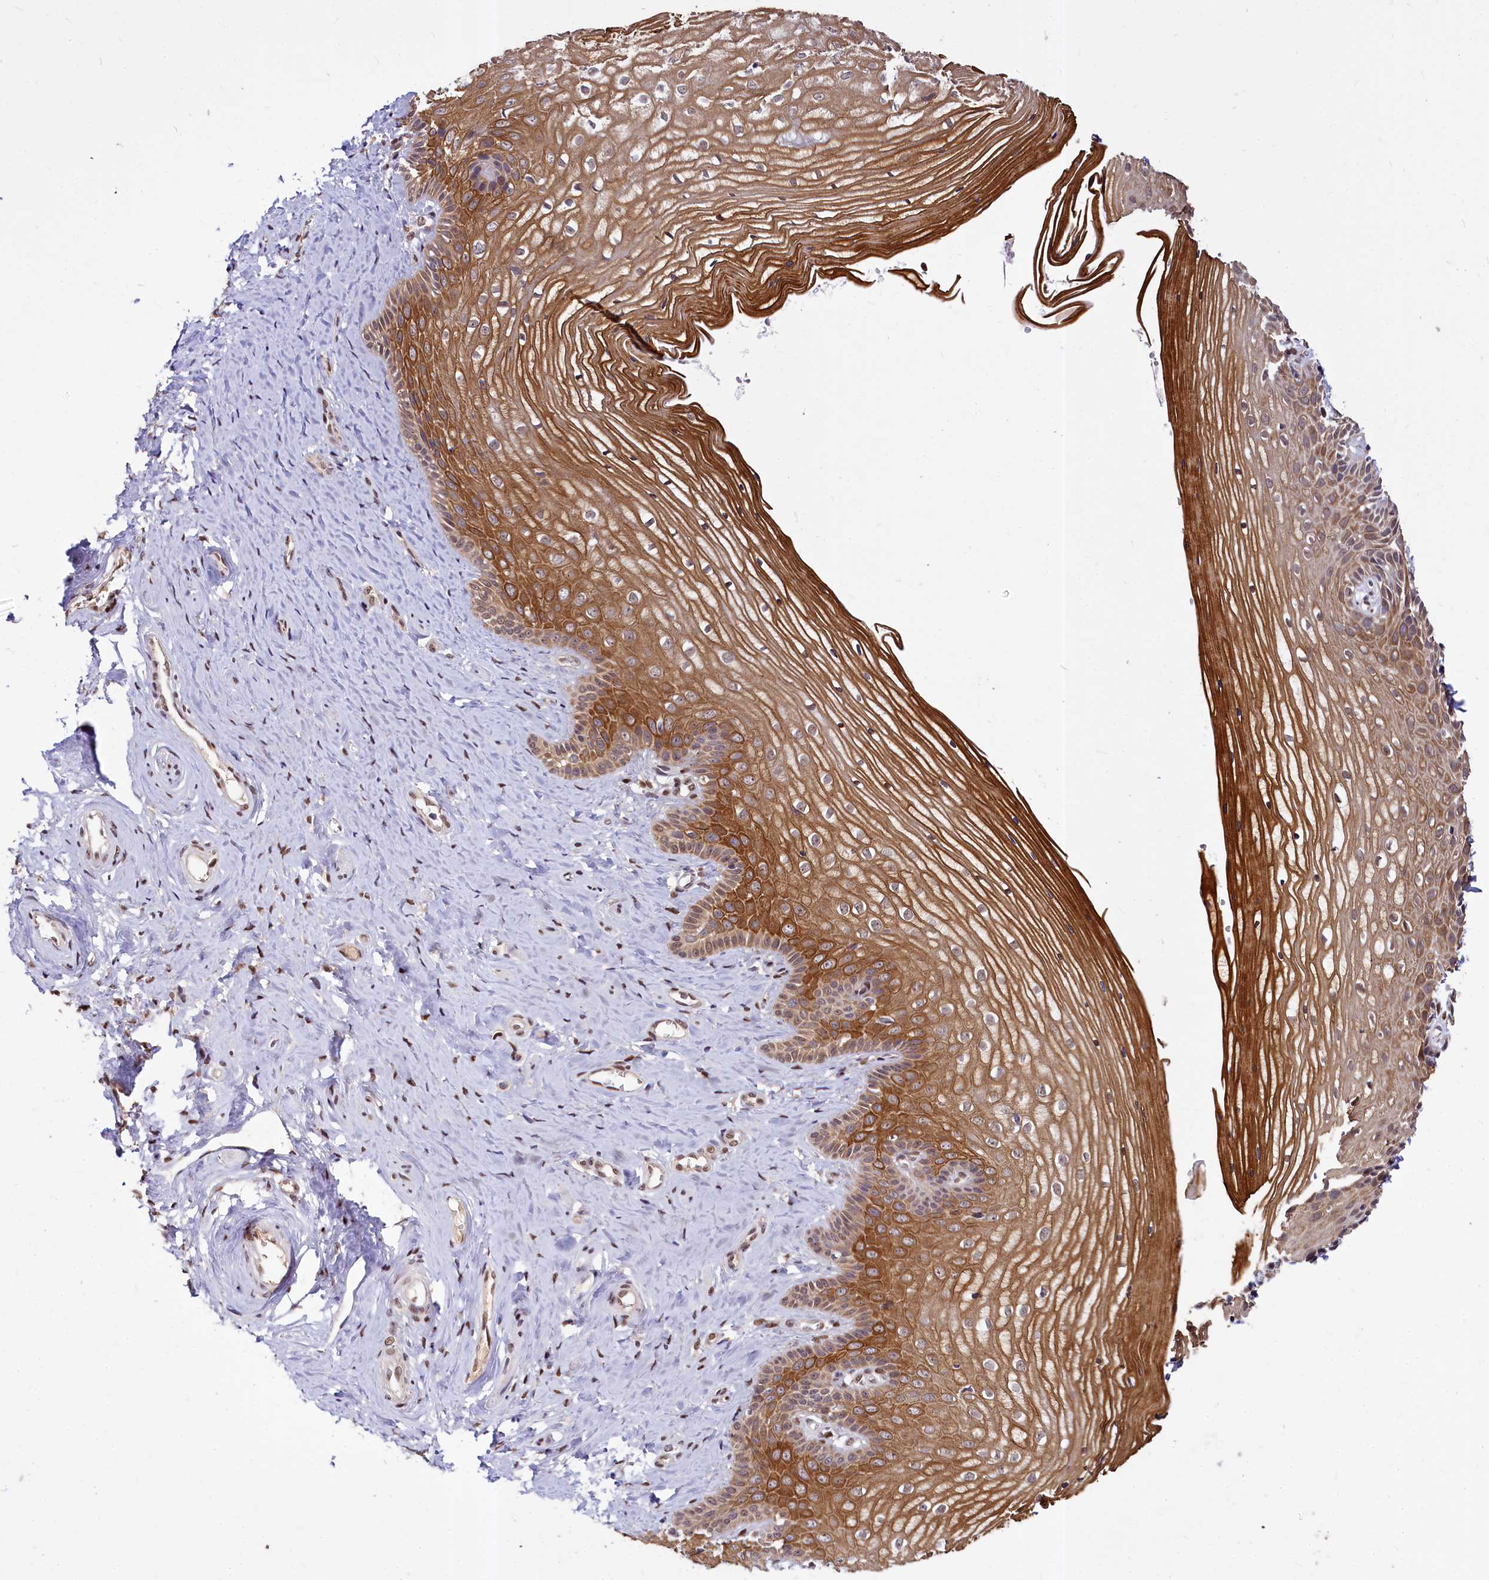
{"staining": {"intensity": "moderate", "quantity": ">75%", "location": "cytoplasmic/membranous,nuclear"}, "tissue": "vagina", "cell_type": "Squamous epithelial cells", "image_type": "normal", "snomed": [{"axis": "morphology", "description": "Normal tissue, NOS"}, {"axis": "topography", "description": "Vagina"}, {"axis": "topography", "description": "Cervix"}], "caption": "DAB immunohistochemical staining of benign vagina displays moderate cytoplasmic/membranous,nuclear protein staining in approximately >75% of squamous epithelial cells. Using DAB (brown) and hematoxylin (blue) stains, captured at high magnification using brightfield microscopy.", "gene": "MAML2", "patient": {"sex": "female", "age": 40}}